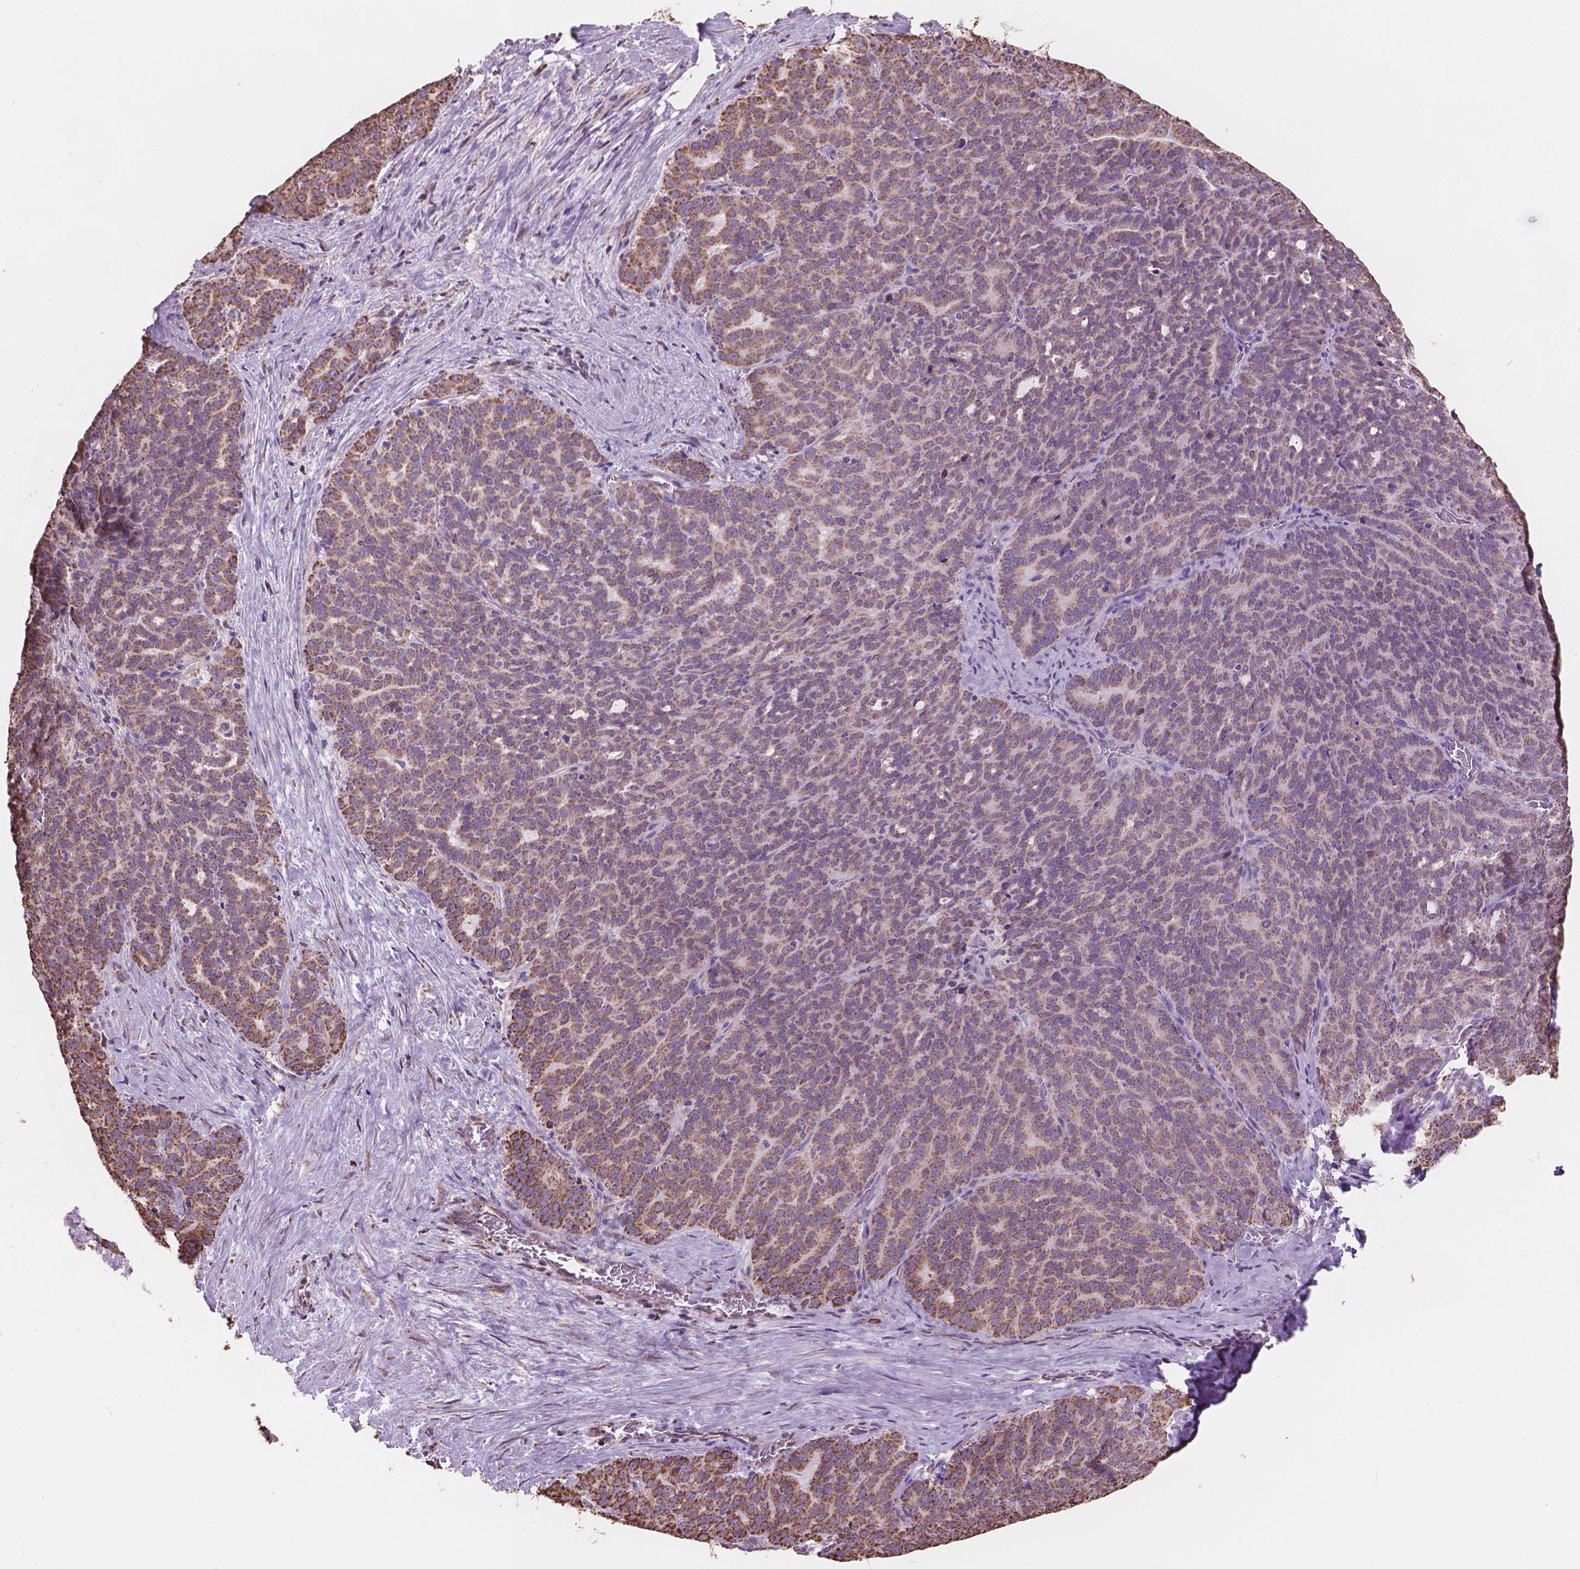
{"staining": {"intensity": "moderate", "quantity": ">75%", "location": "cytoplasmic/membranous"}, "tissue": "liver cancer", "cell_type": "Tumor cells", "image_type": "cancer", "snomed": [{"axis": "morphology", "description": "Cholangiocarcinoma"}, {"axis": "topography", "description": "Liver"}], "caption": "Liver cholangiocarcinoma stained for a protein demonstrates moderate cytoplasmic/membranous positivity in tumor cells. The protein of interest is stained brown, and the nuclei are stained in blue (DAB IHC with brightfield microscopy, high magnification).", "gene": "SCOC", "patient": {"sex": "female", "age": 47}}